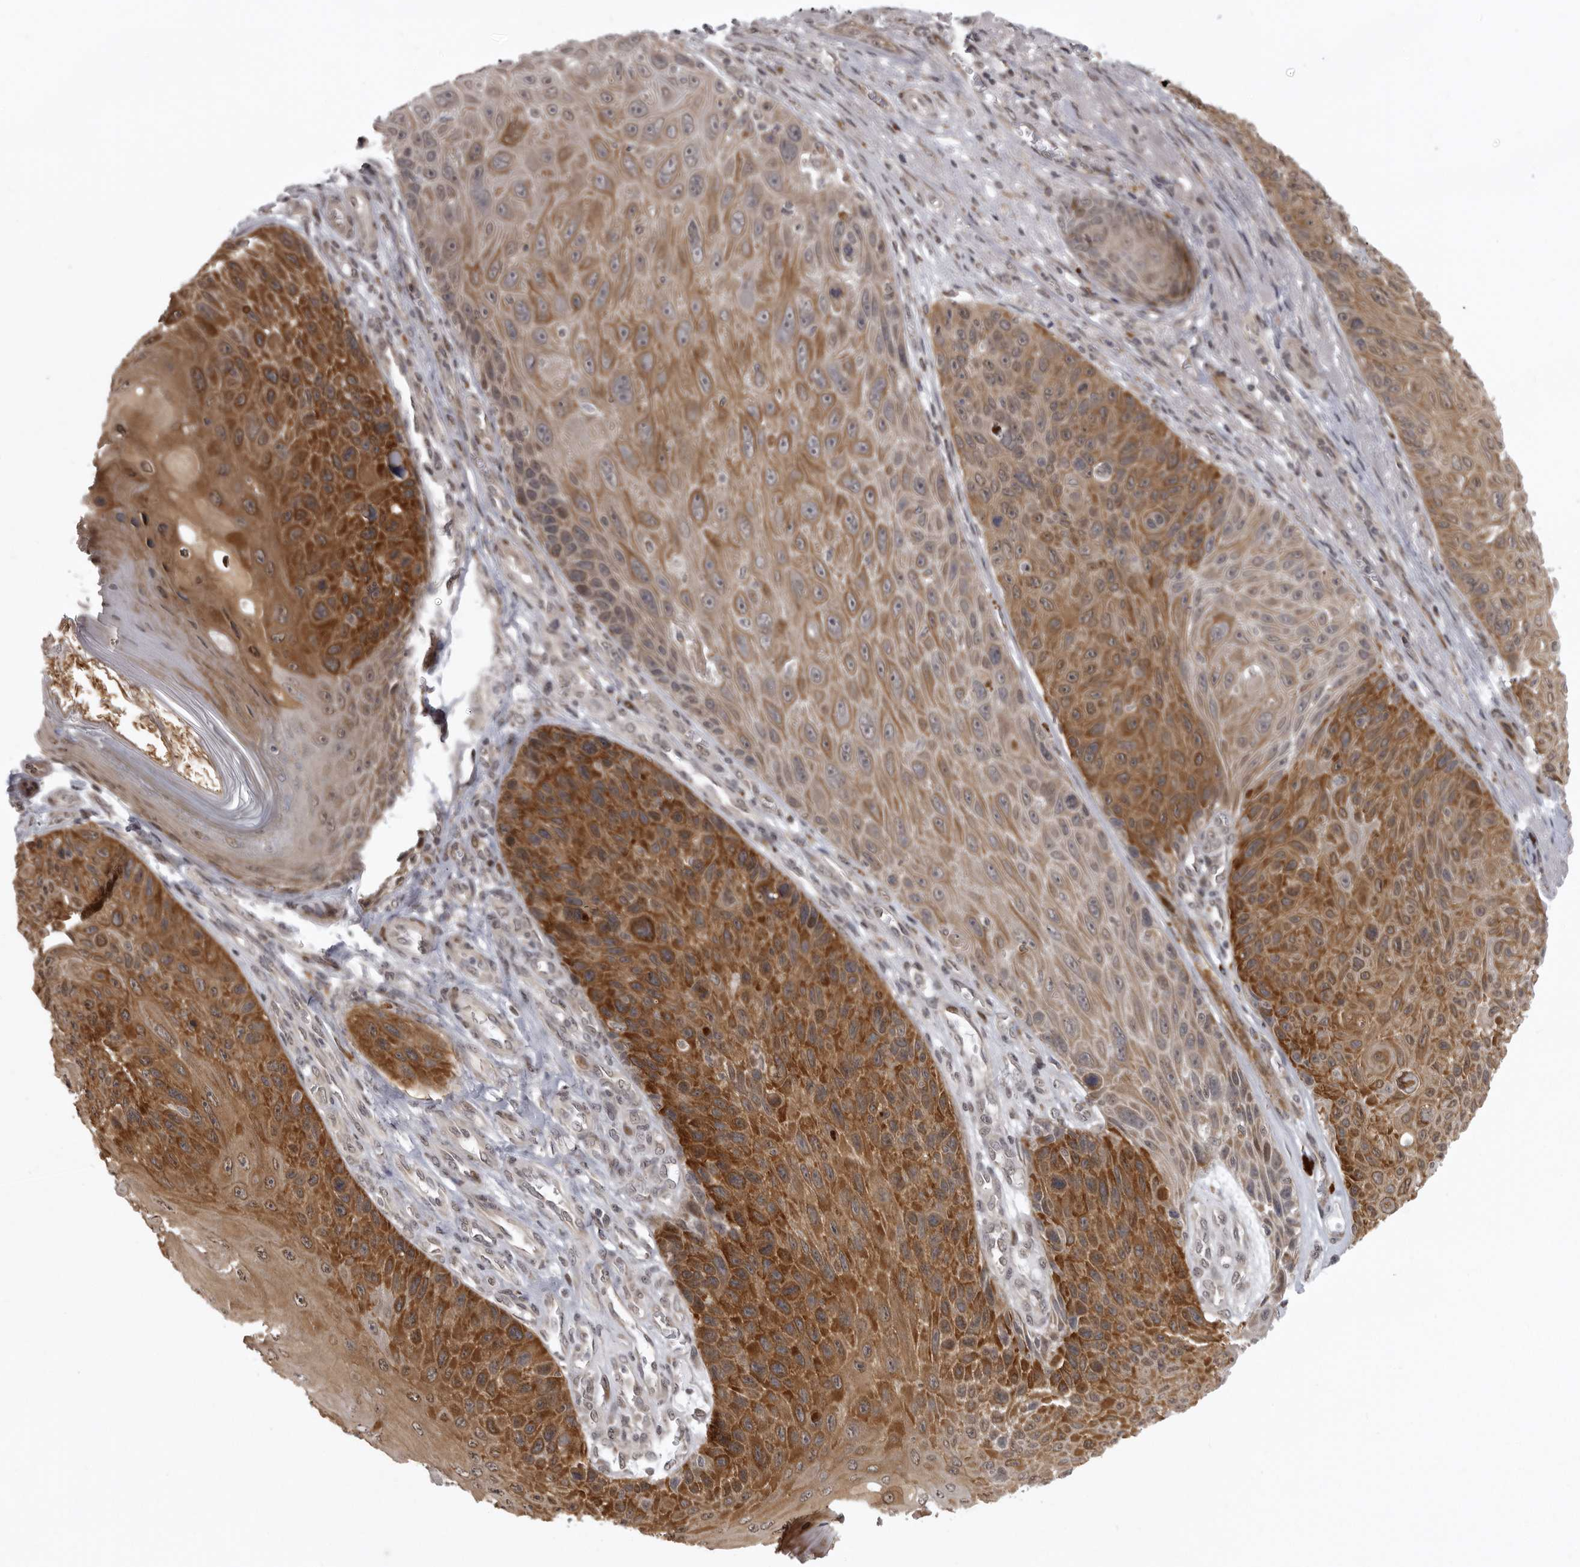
{"staining": {"intensity": "strong", "quantity": ">75%", "location": "cytoplasmic/membranous"}, "tissue": "skin cancer", "cell_type": "Tumor cells", "image_type": "cancer", "snomed": [{"axis": "morphology", "description": "Squamous cell carcinoma, NOS"}, {"axis": "topography", "description": "Skin"}], "caption": "Immunohistochemistry (IHC) of skin cancer (squamous cell carcinoma) shows high levels of strong cytoplasmic/membranous staining in about >75% of tumor cells.", "gene": "C1orf109", "patient": {"sex": "female", "age": 88}}